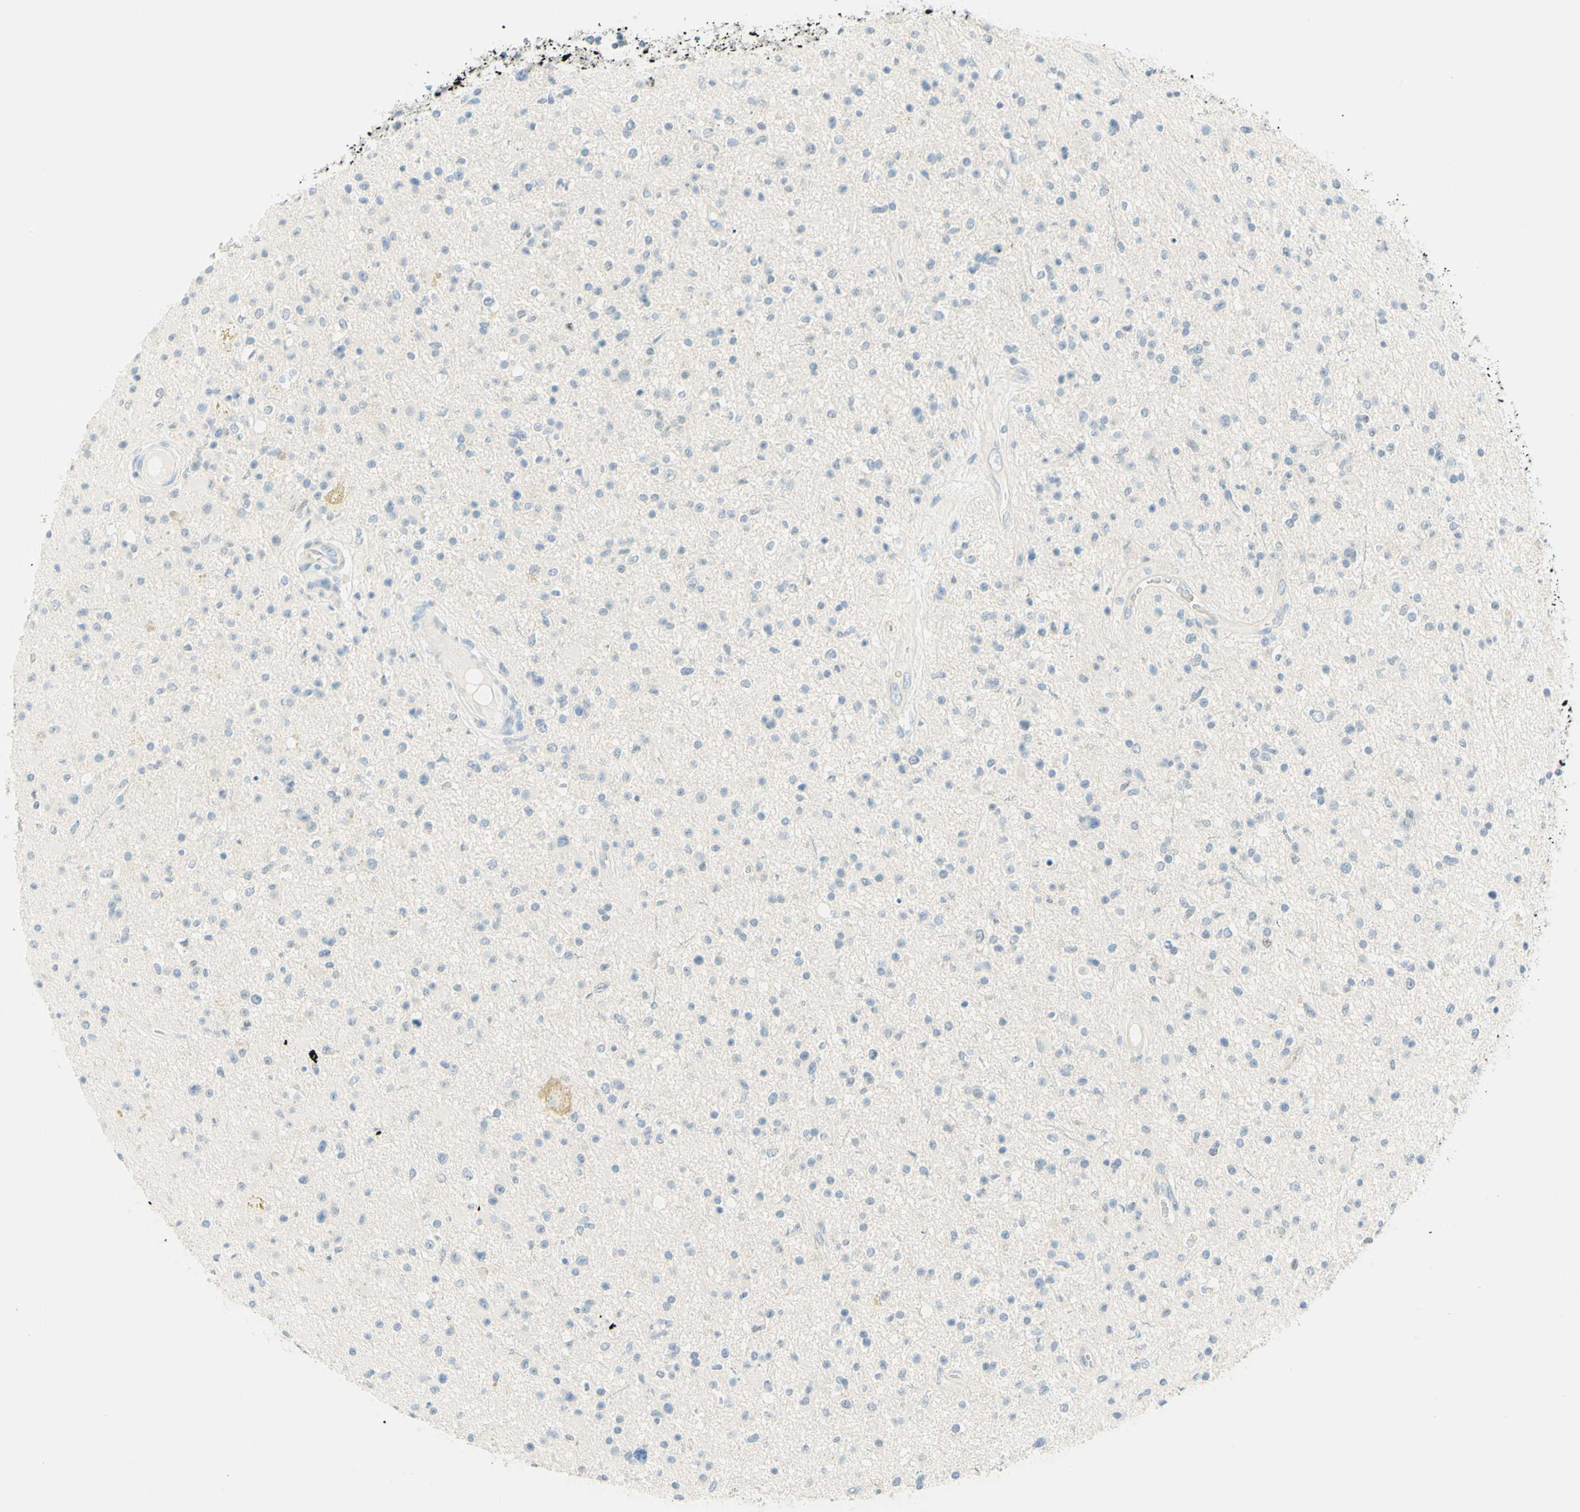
{"staining": {"intensity": "negative", "quantity": "none", "location": "none"}, "tissue": "glioma", "cell_type": "Tumor cells", "image_type": "cancer", "snomed": [{"axis": "morphology", "description": "Glioma, malignant, High grade"}, {"axis": "topography", "description": "Brain"}], "caption": "Human high-grade glioma (malignant) stained for a protein using IHC exhibits no expression in tumor cells.", "gene": "TMEM132D", "patient": {"sex": "male", "age": 33}}